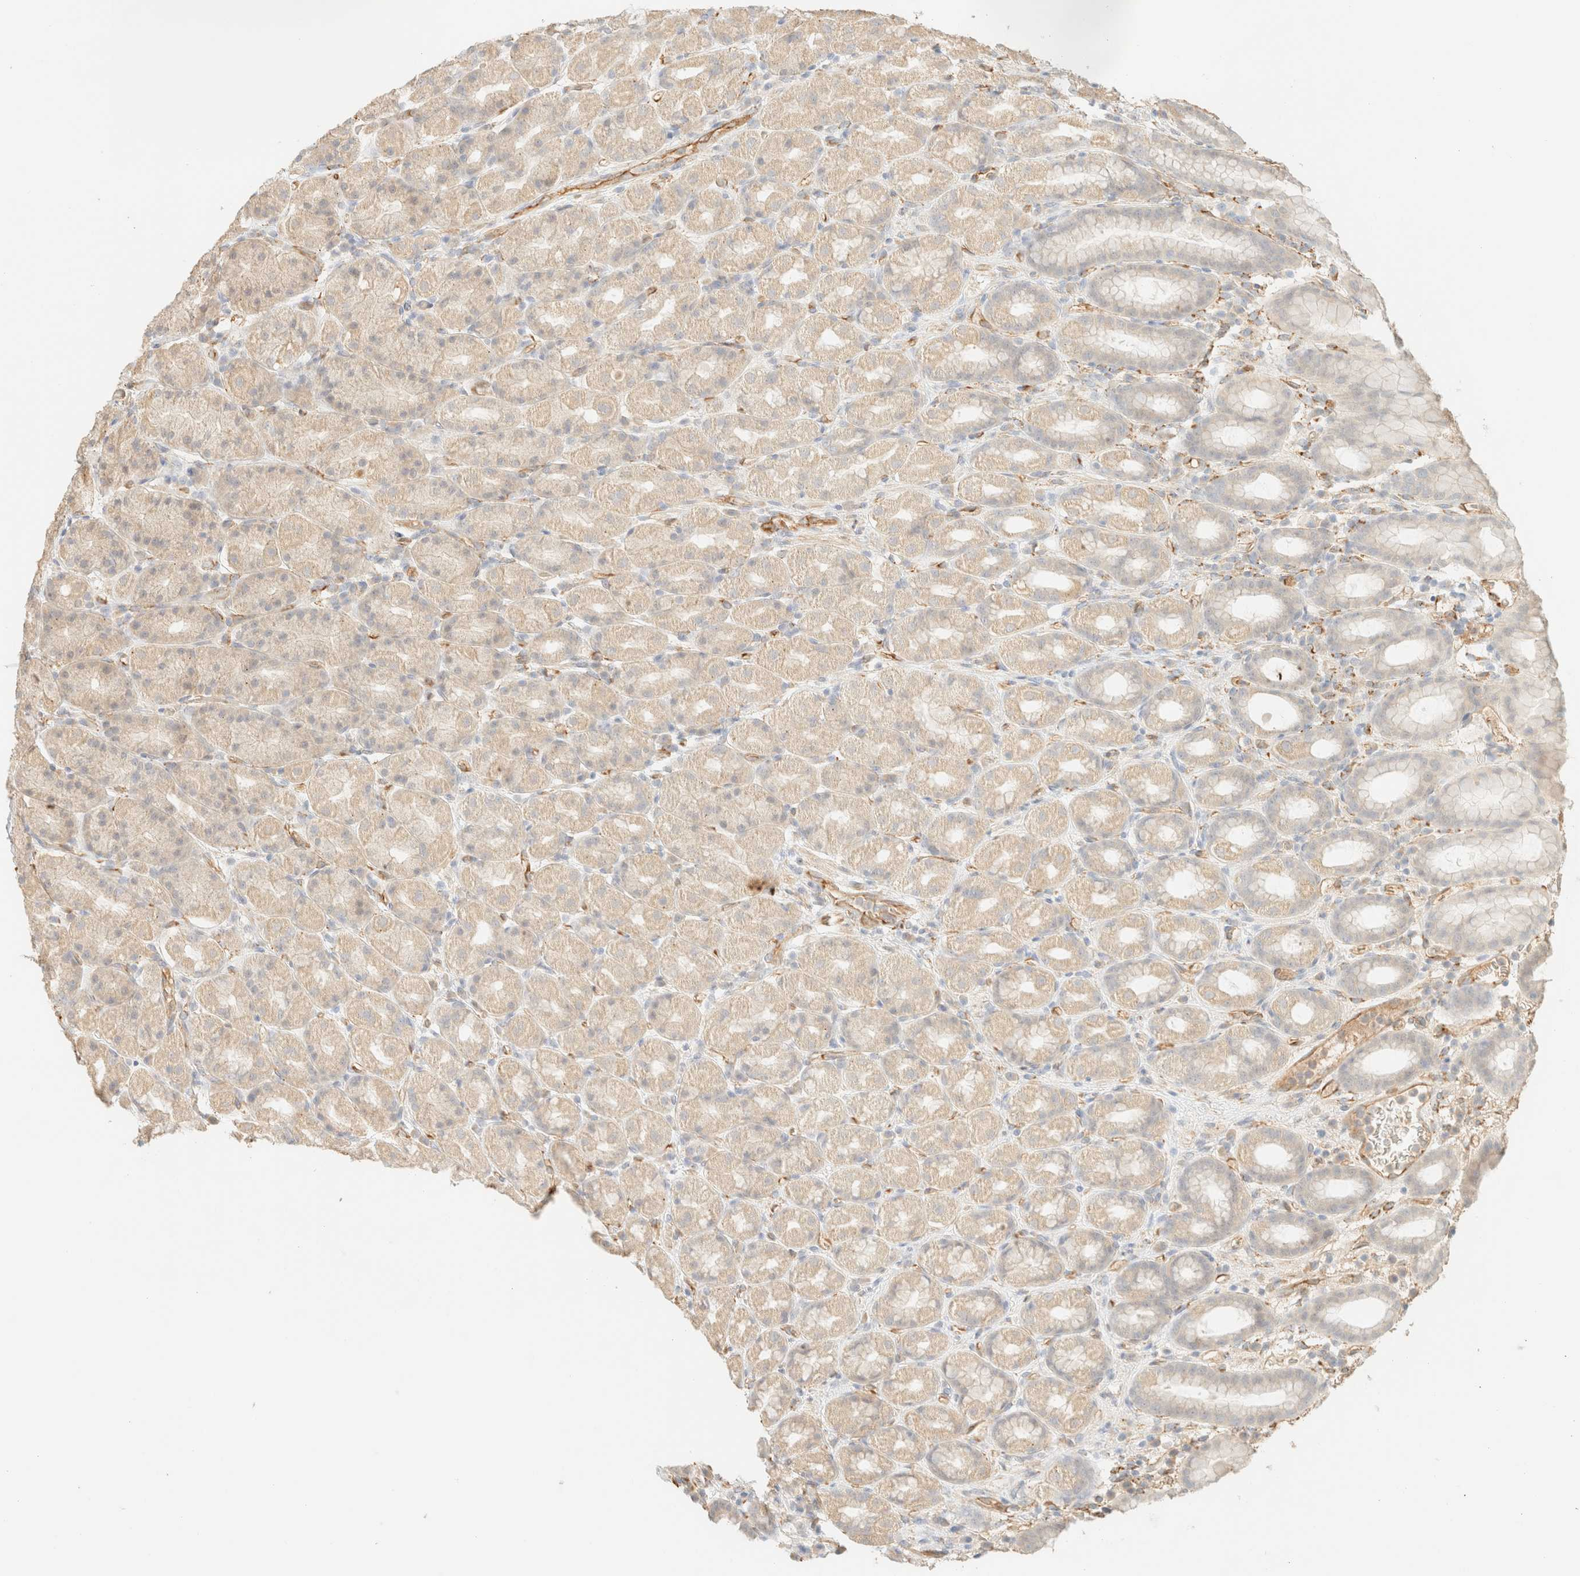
{"staining": {"intensity": "weak", "quantity": "<25%", "location": "cytoplasmic/membranous"}, "tissue": "stomach", "cell_type": "Glandular cells", "image_type": "normal", "snomed": [{"axis": "morphology", "description": "Normal tissue, NOS"}, {"axis": "topography", "description": "Stomach, upper"}], "caption": "Immunohistochemical staining of unremarkable human stomach shows no significant positivity in glandular cells.", "gene": "SPARCL1", "patient": {"sex": "male", "age": 68}}